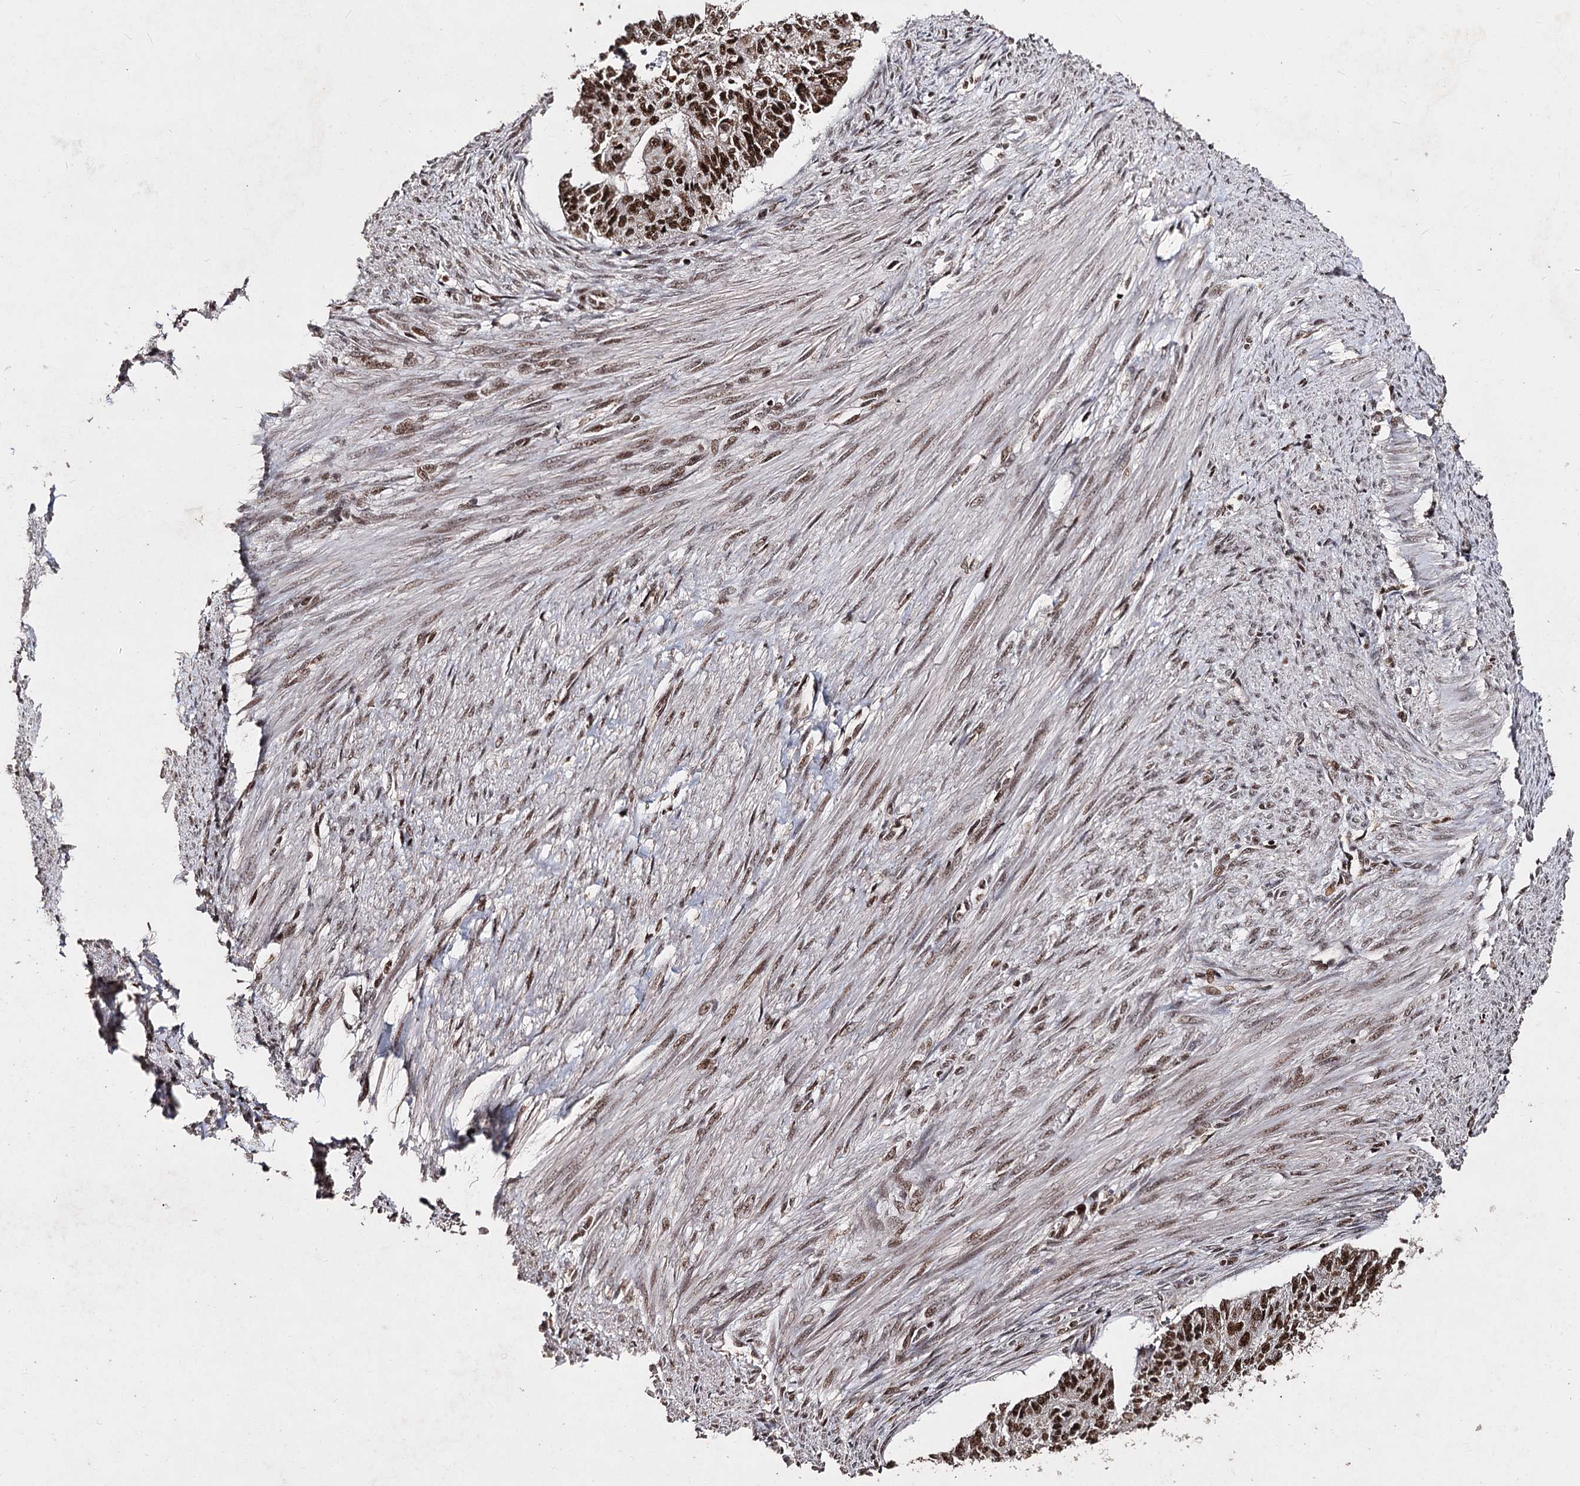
{"staining": {"intensity": "strong", "quantity": ">75%", "location": "nuclear"}, "tissue": "endometrial cancer", "cell_type": "Tumor cells", "image_type": "cancer", "snomed": [{"axis": "morphology", "description": "Adenocarcinoma, NOS"}, {"axis": "topography", "description": "Endometrium"}], "caption": "Adenocarcinoma (endometrial) stained for a protein exhibits strong nuclear positivity in tumor cells. (Stains: DAB (3,3'-diaminobenzidine) in brown, nuclei in blue, Microscopy: brightfield microscopy at high magnification).", "gene": "U2SURP", "patient": {"sex": "female", "age": 32}}